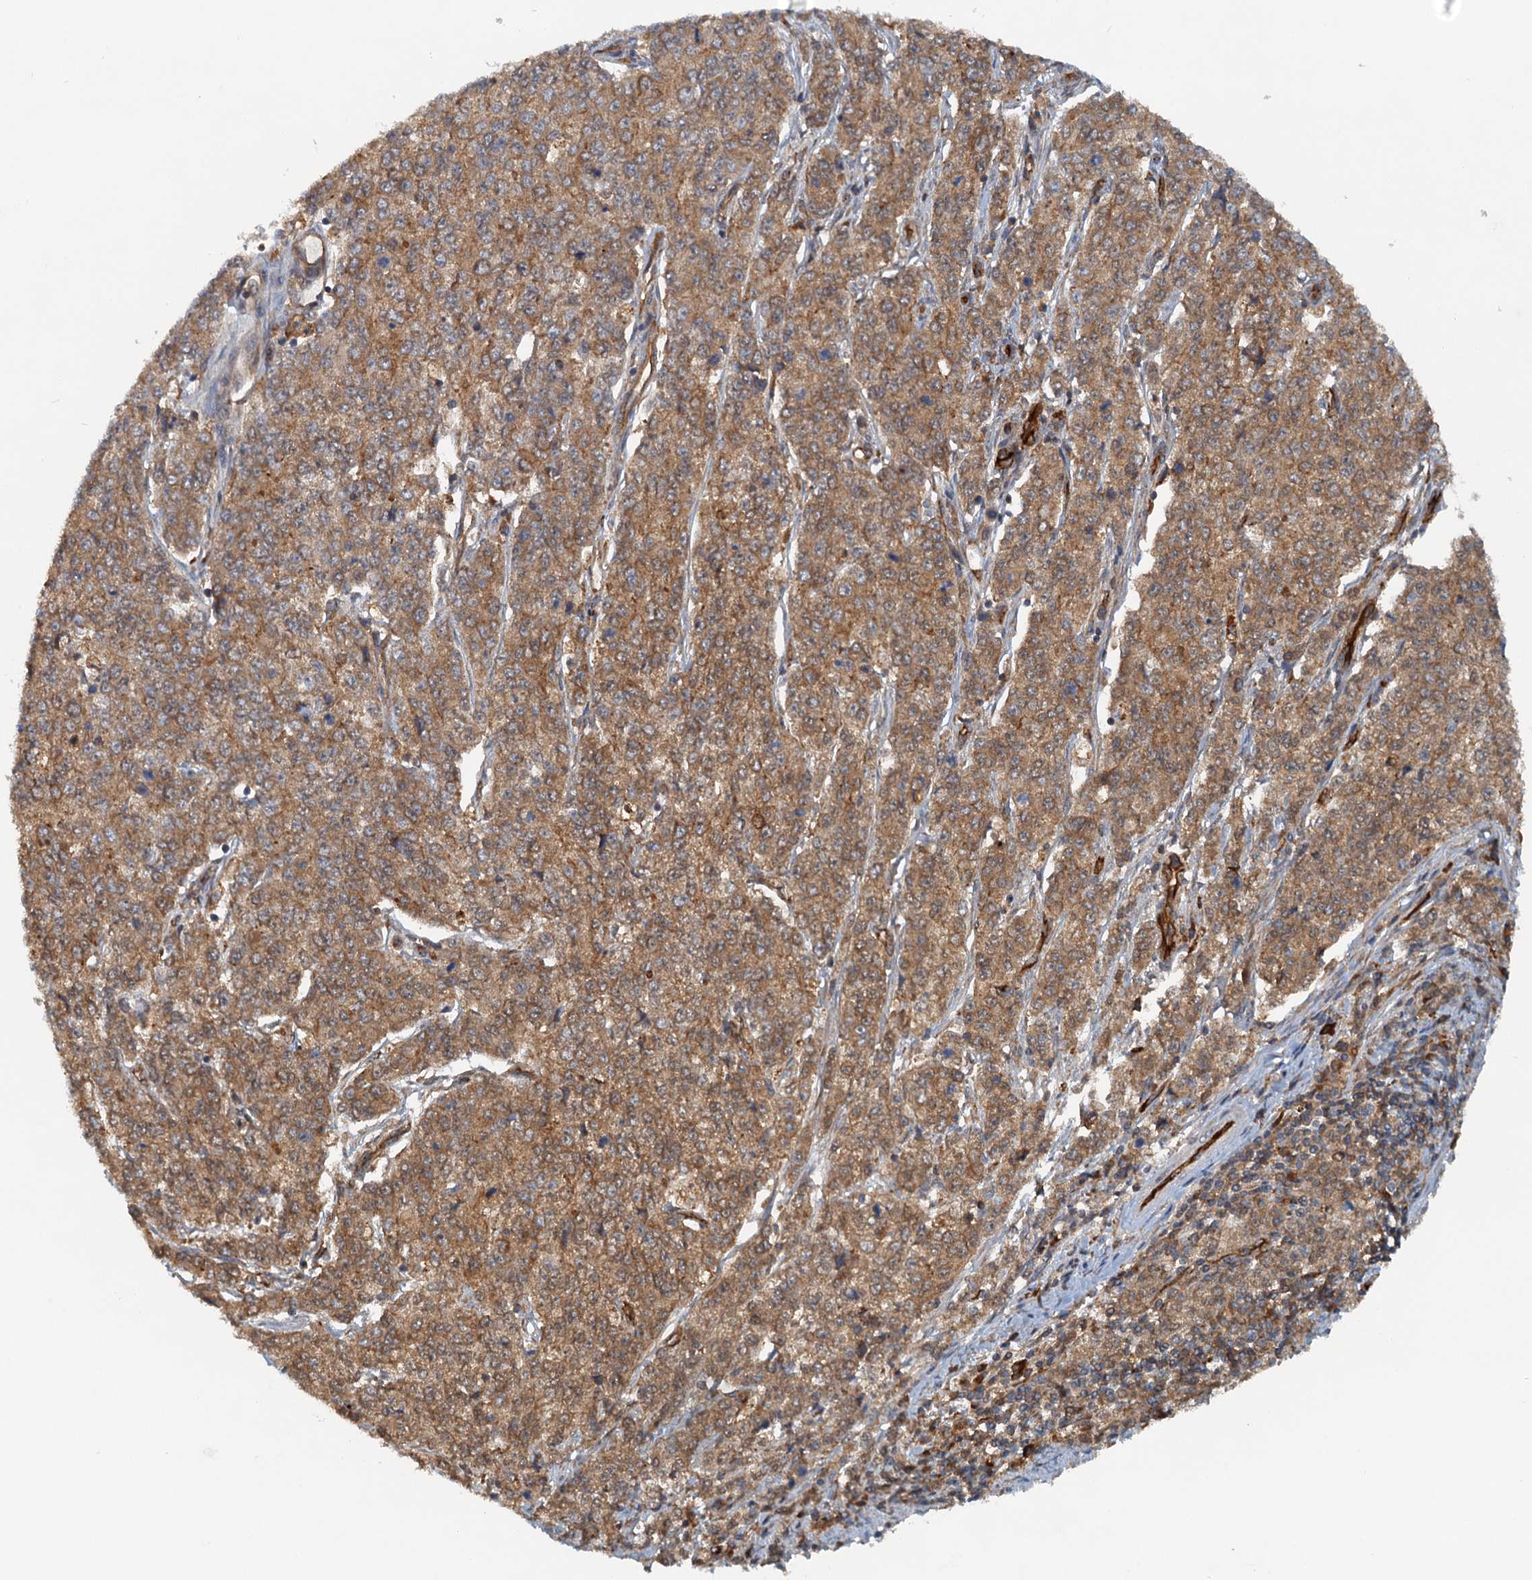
{"staining": {"intensity": "moderate", "quantity": ">75%", "location": "cytoplasmic/membranous"}, "tissue": "endometrial cancer", "cell_type": "Tumor cells", "image_type": "cancer", "snomed": [{"axis": "morphology", "description": "Adenocarcinoma, NOS"}, {"axis": "topography", "description": "Endometrium"}], "caption": "IHC micrograph of neoplastic tissue: human endometrial adenocarcinoma stained using immunohistochemistry (IHC) exhibits medium levels of moderate protein expression localized specifically in the cytoplasmic/membranous of tumor cells, appearing as a cytoplasmic/membranous brown color.", "gene": "NIPAL3", "patient": {"sex": "female", "age": 50}}